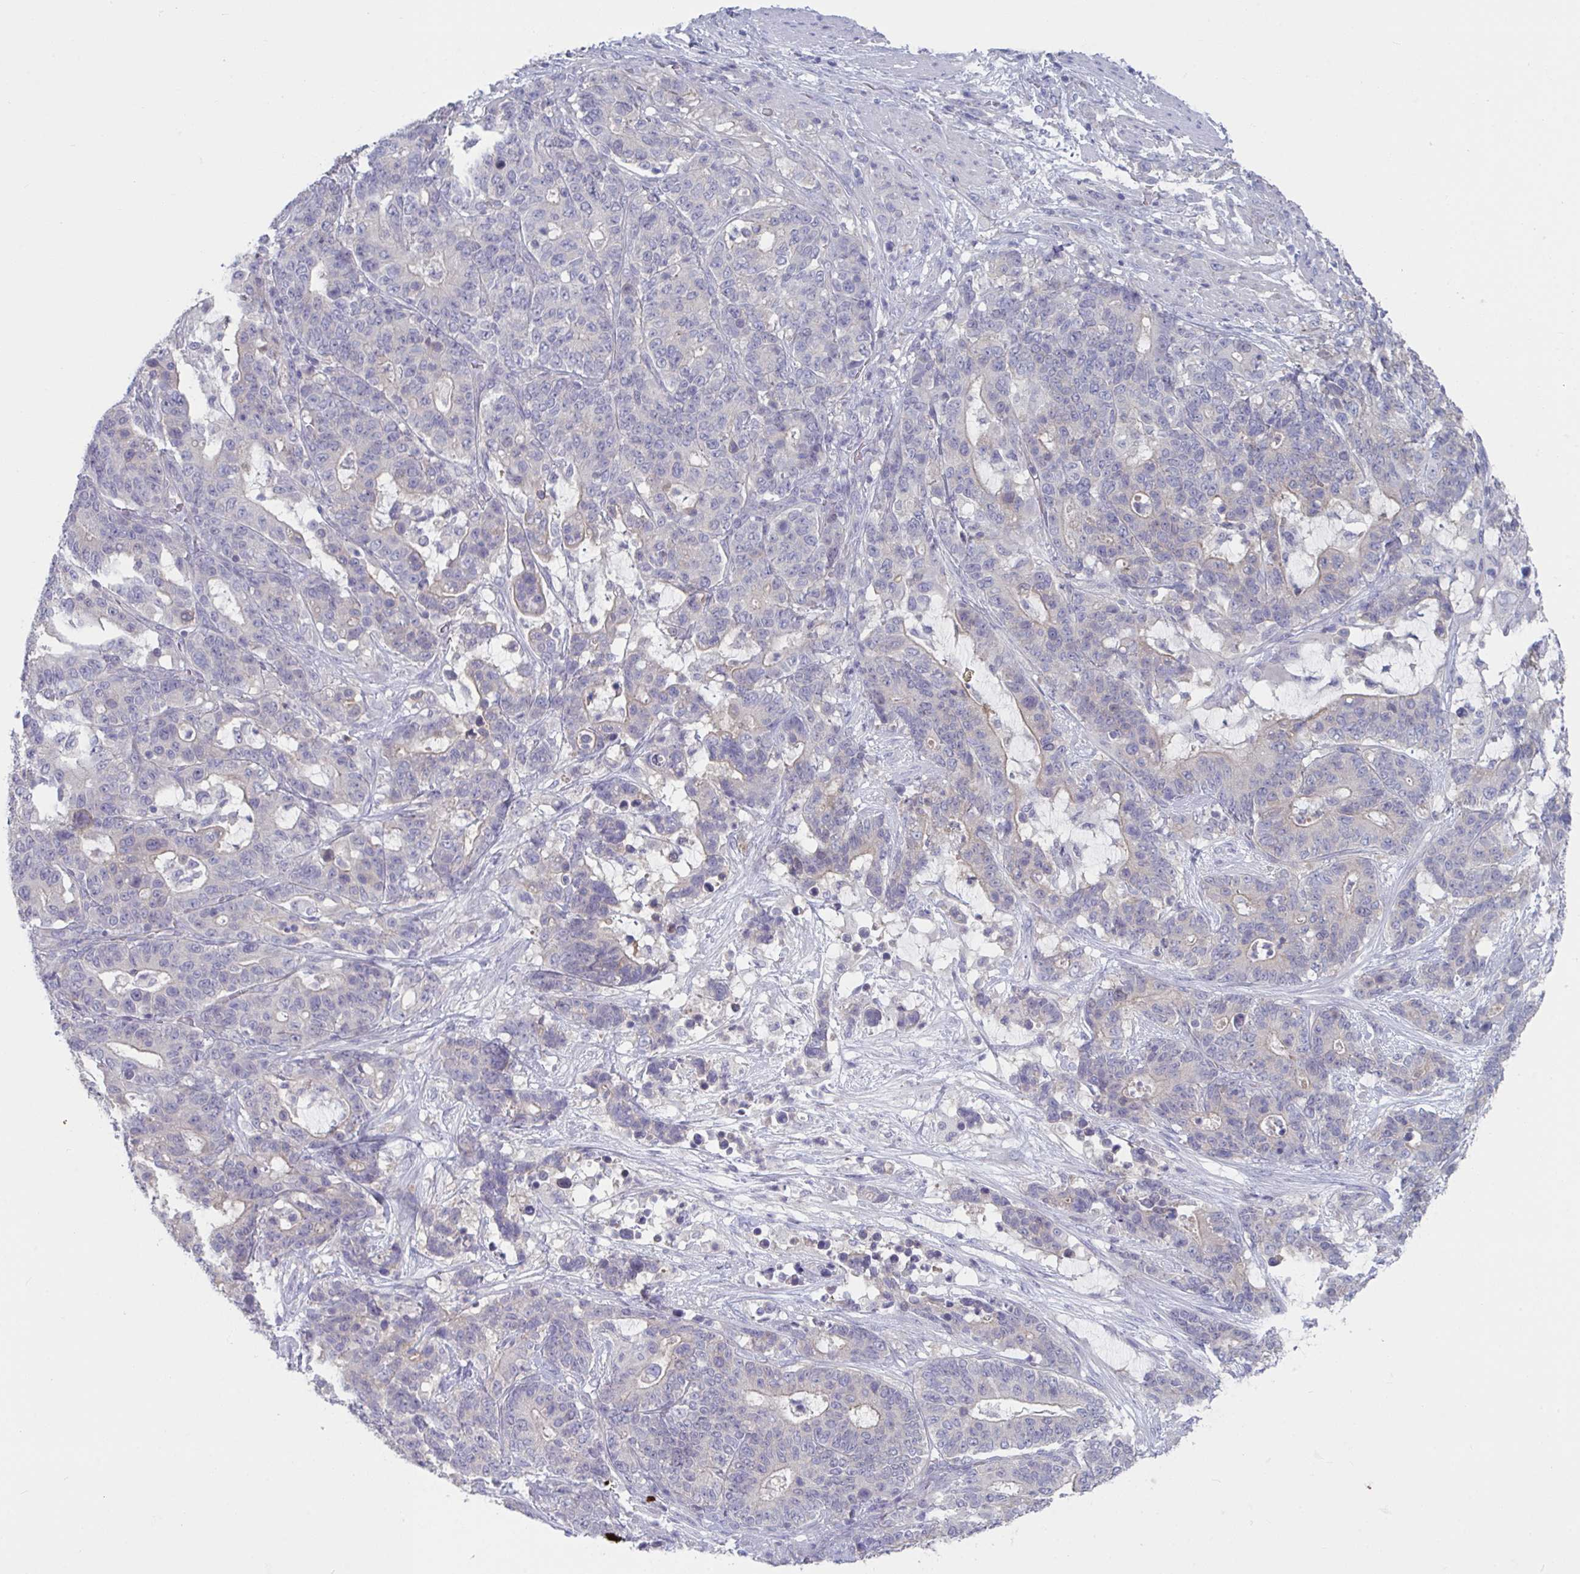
{"staining": {"intensity": "negative", "quantity": "none", "location": "none"}, "tissue": "stomach cancer", "cell_type": "Tumor cells", "image_type": "cancer", "snomed": [{"axis": "morphology", "description": "Normal tissue, NOS"}, {"axis": "morphology", "description": "Adenocarcinoma, NOS"}, {"axis": "topography", "description": "Stomach"}], "caption": "Immunohistochemistry (IHC) histopathology image of neoplastic tissue: human stomach cancer stained with DAB exhibits no significant protein expression in tumor cells. The staining is performed using DAB brown chromogen with nuclei counter-stained in using hematoxylin.", "gene": "STK26", "patient": {"sex": "female", "age": 64}}